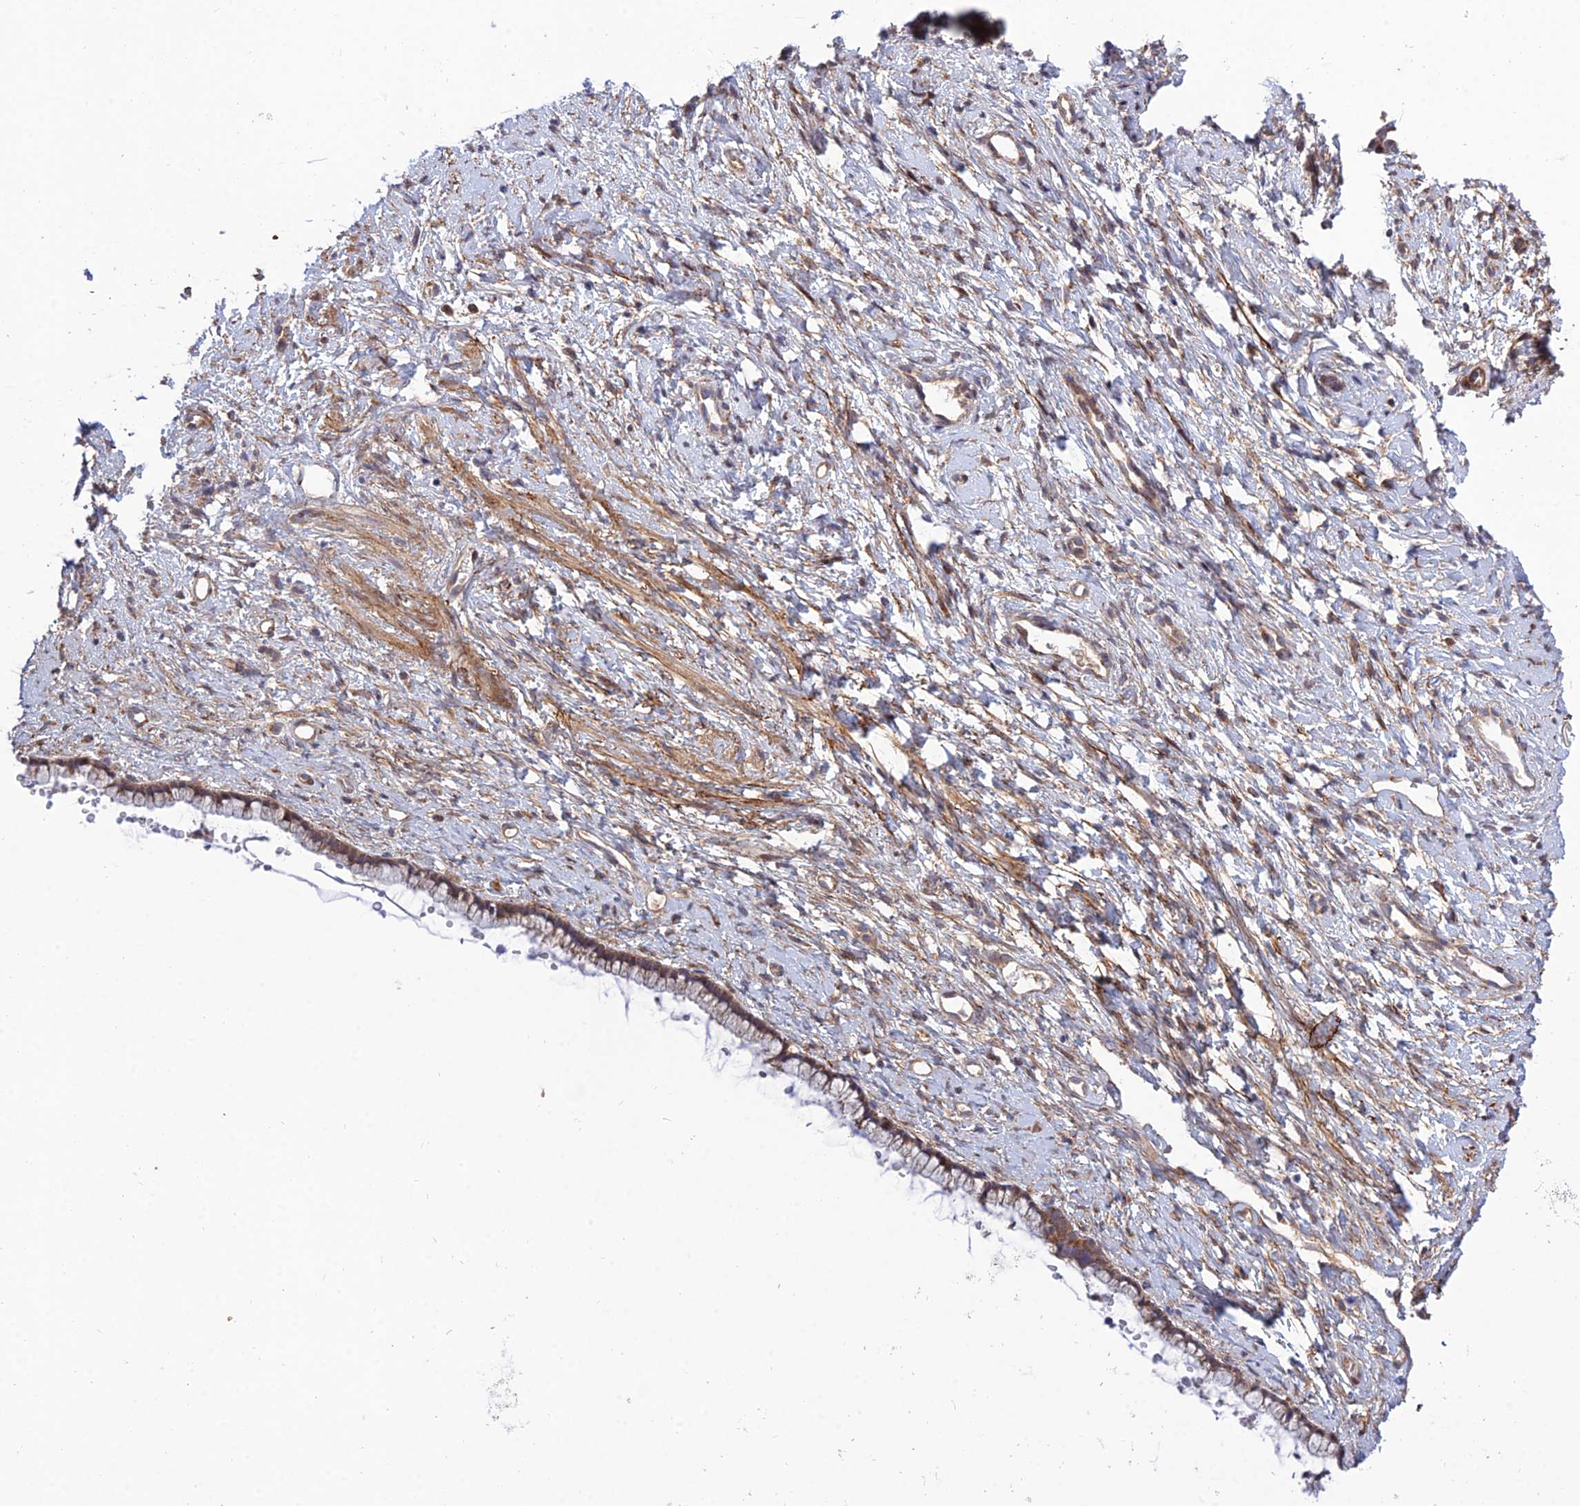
{"staining": {"intensity": "moderate", "quantity": ">75%", "location": "cytoplasmic/membranous"}, "tissue": "cervix", "cell_type": "Glandular cells", "image_type": "normal", "snomed": [{"axis": "morphology", "description": "Normal tissue, NOS"}, {"axis": "topography", "description": "Cervix"}], "caption": "This is a histology image of IHC staining of normal cervix, which shows moderate positivity in the cytoplasmic/membranous of glandular cells.", "gene": "PLEKHG2", "patient": {"sex": "female", "age": 57}}